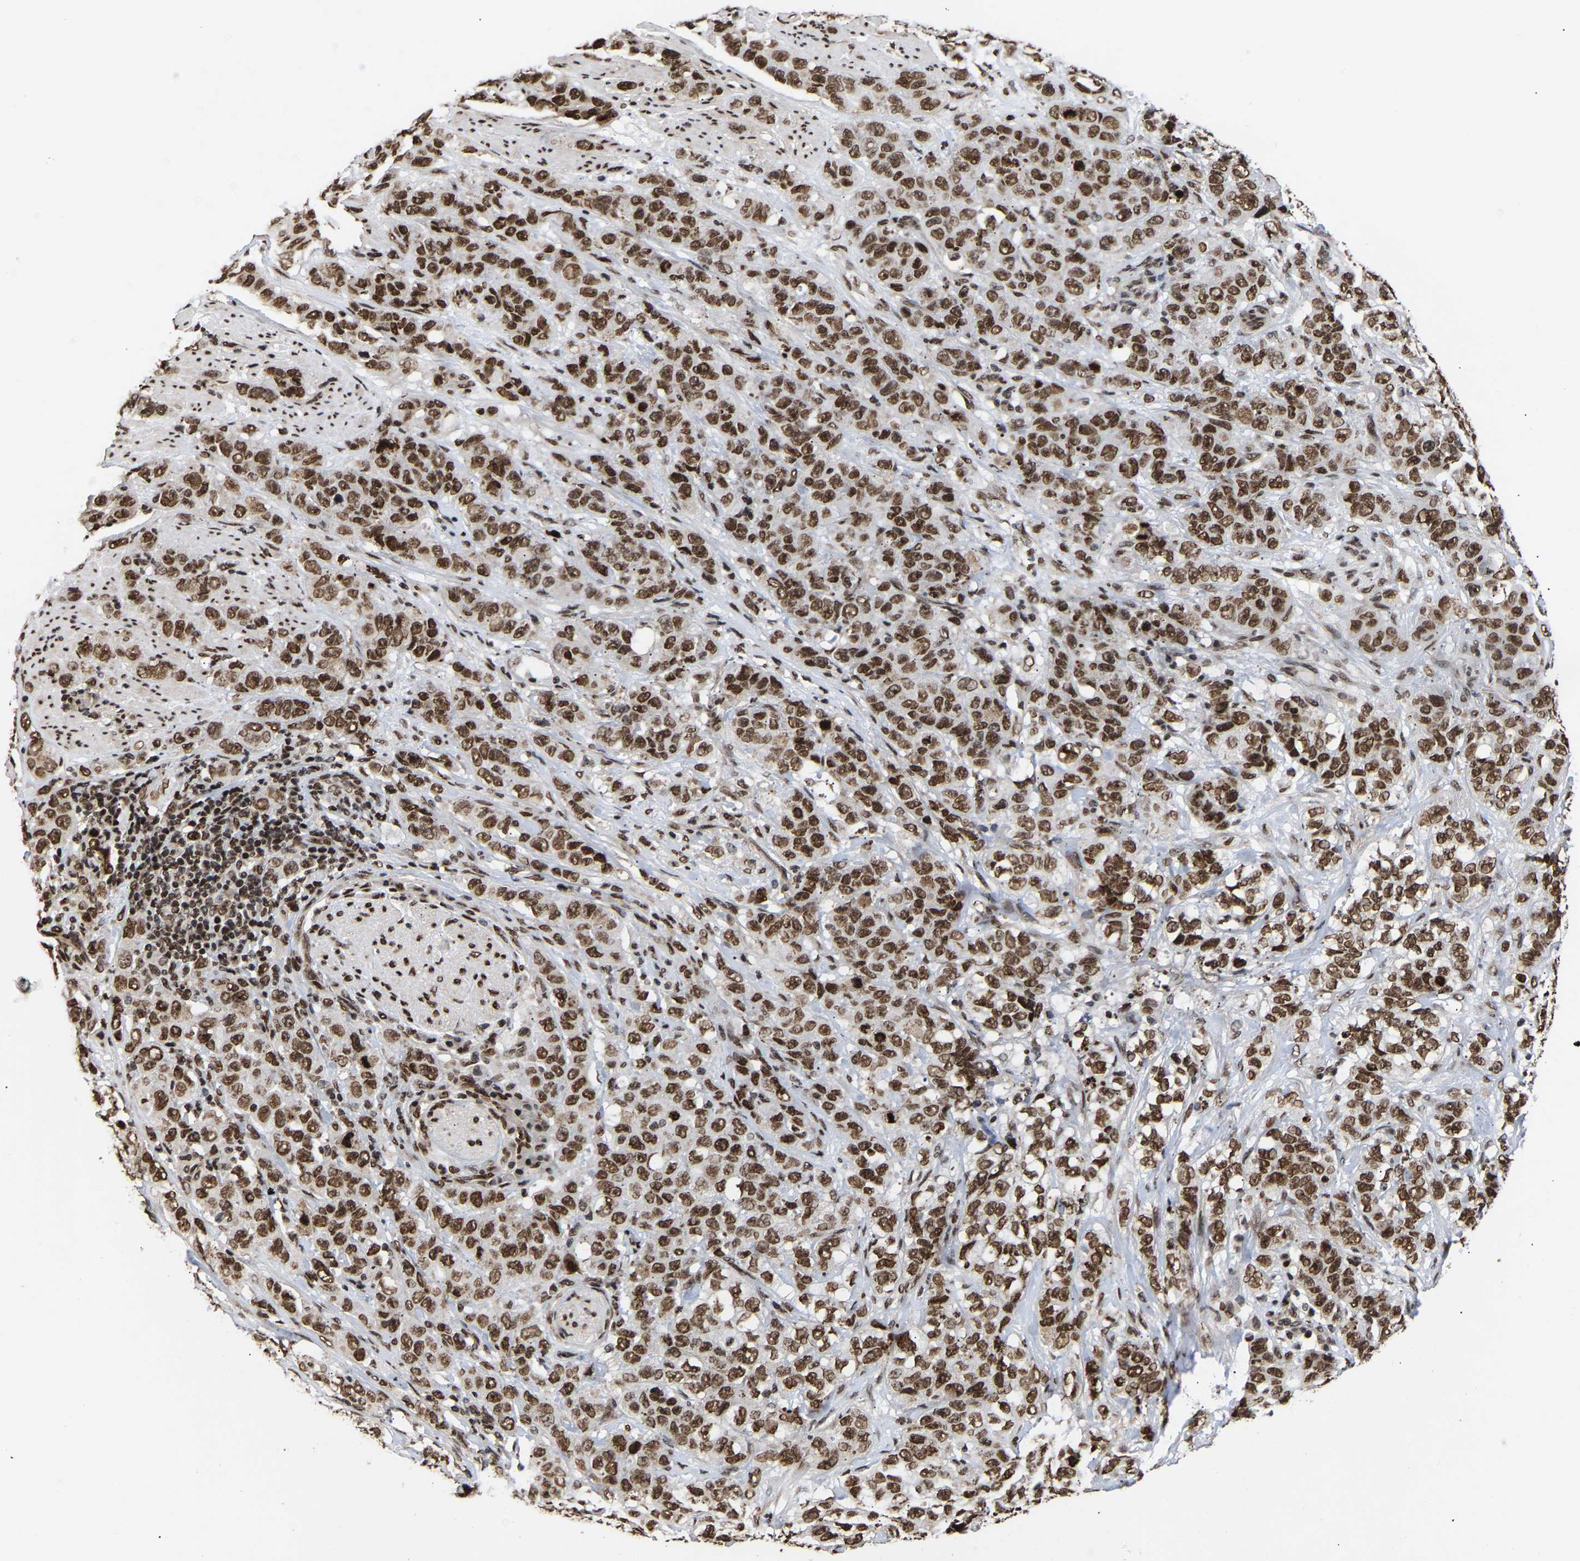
{"staining": {"intensity": "strong", "quantity": ">75%", "location": "nuclear"}, "tissue": "stomach cancer", "cell_type": "Tumor cells", "image_type": "cancer", "snomed": [{"axis": "morphology", "description": "Adenocarcinoma, NOS"}, {"axis": "topography", "description": "Stomach"}], "caption": "Immunohistochemistry (DAB (3,3'-diaminobenzidine)) staining of human stomach cancer shows strong nuclear protein positivity in about >75% of tumor cells.", "gene": "PSIP1", "patient": {"sex": "male", "age": 48}}